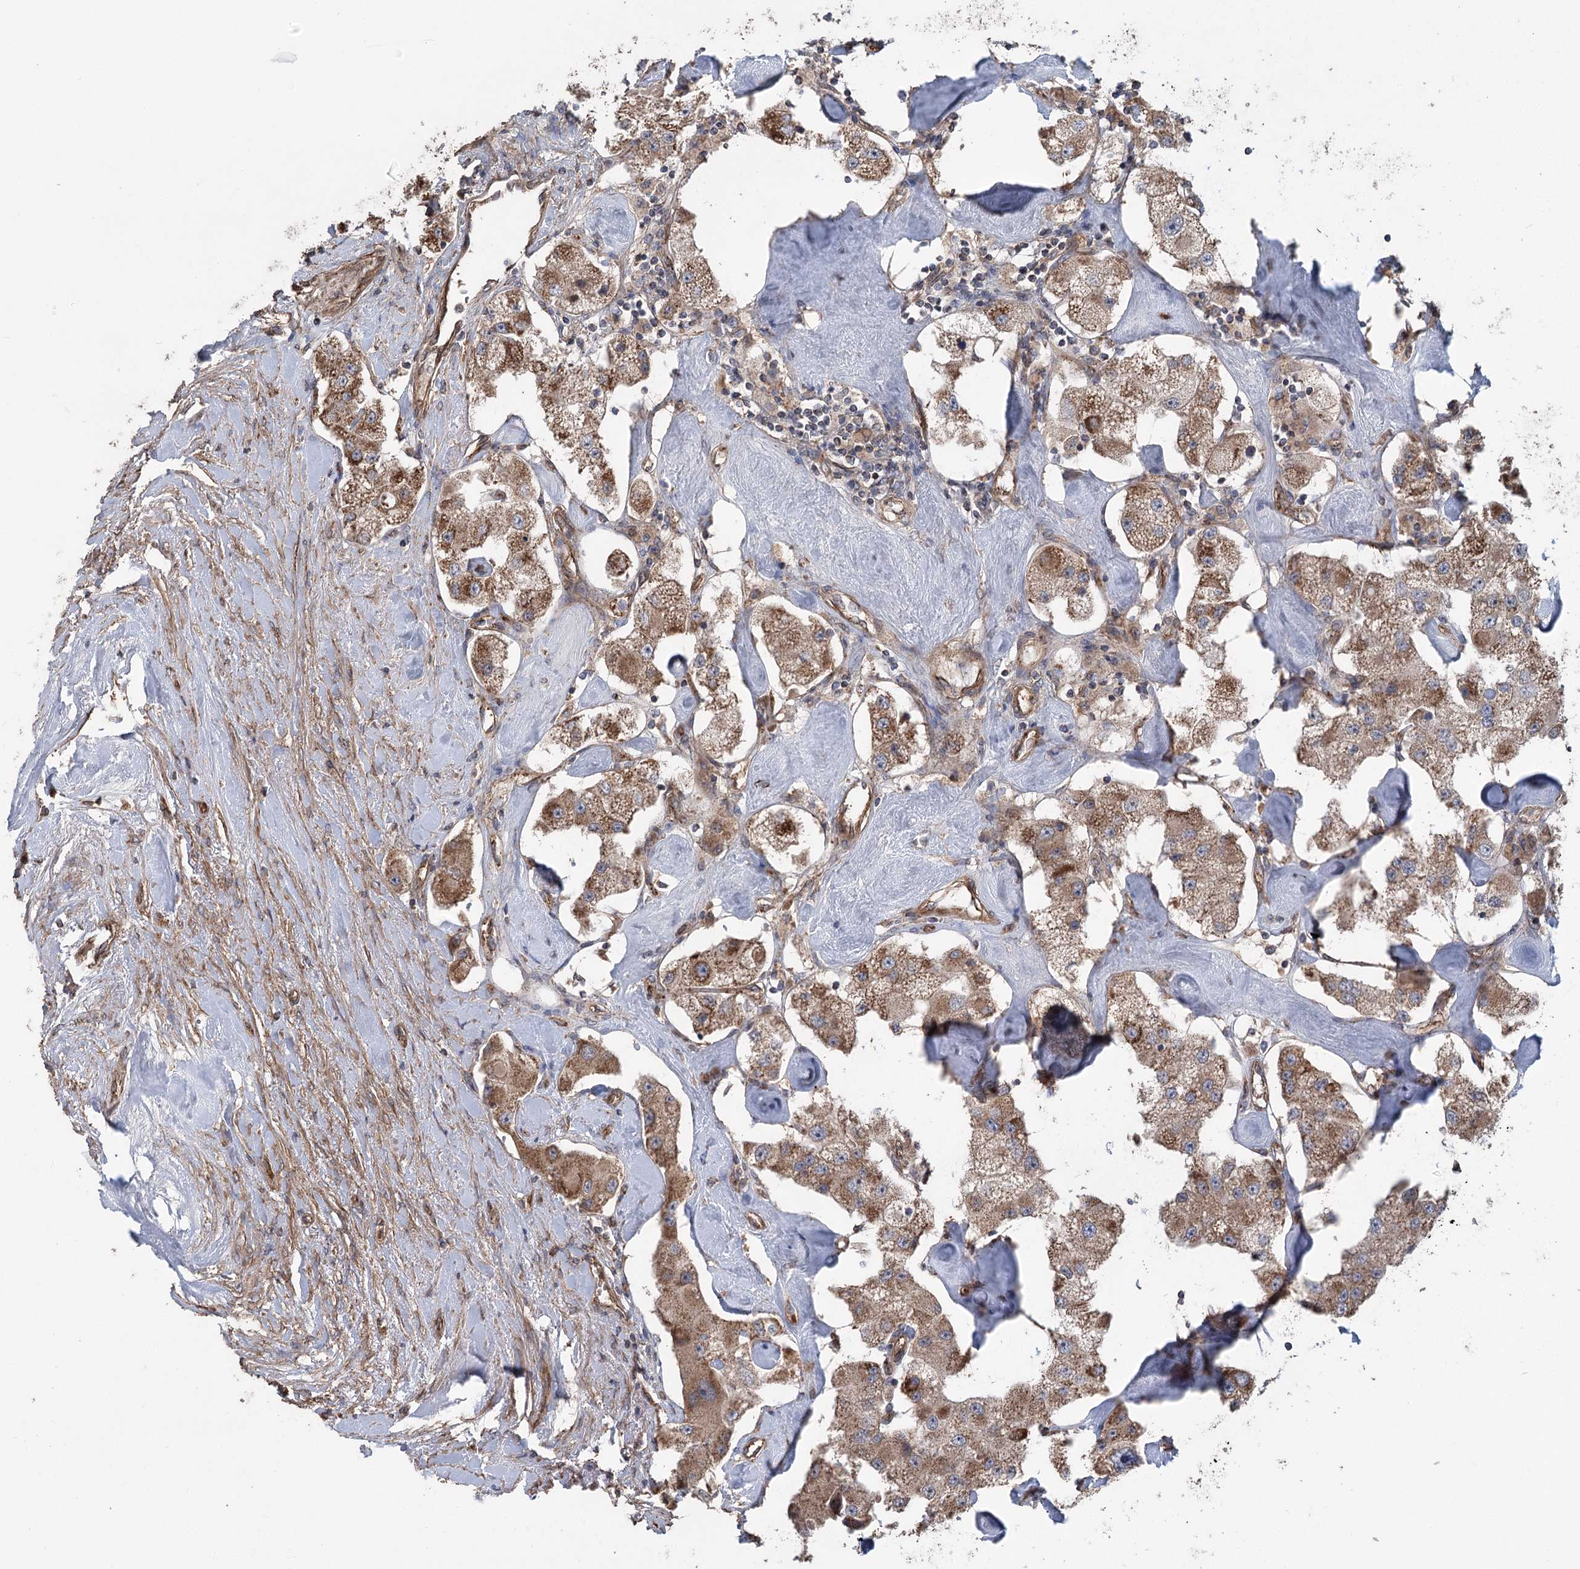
{"staining": {"intensity": "moderate", "quantity": ">75%", "location": "cytoplasmic/membranous"}, "tissue": "carcinoid", "cell_type": "Tumor cells", "image_type": "cancer", "snomed": [{"axis": "morphology", "description": "Carcinoid, malignant, NOS"}, {"axis": "topography", "description": "Pancreas"}], "caption": "A histopathology image of malignant carcinoid stained for a protein reveals moderate cytoplasmic/membranous brown staining in tumor cells.", "gene": "RWDD4", "patient": {"sex": "male", "age": 41}}